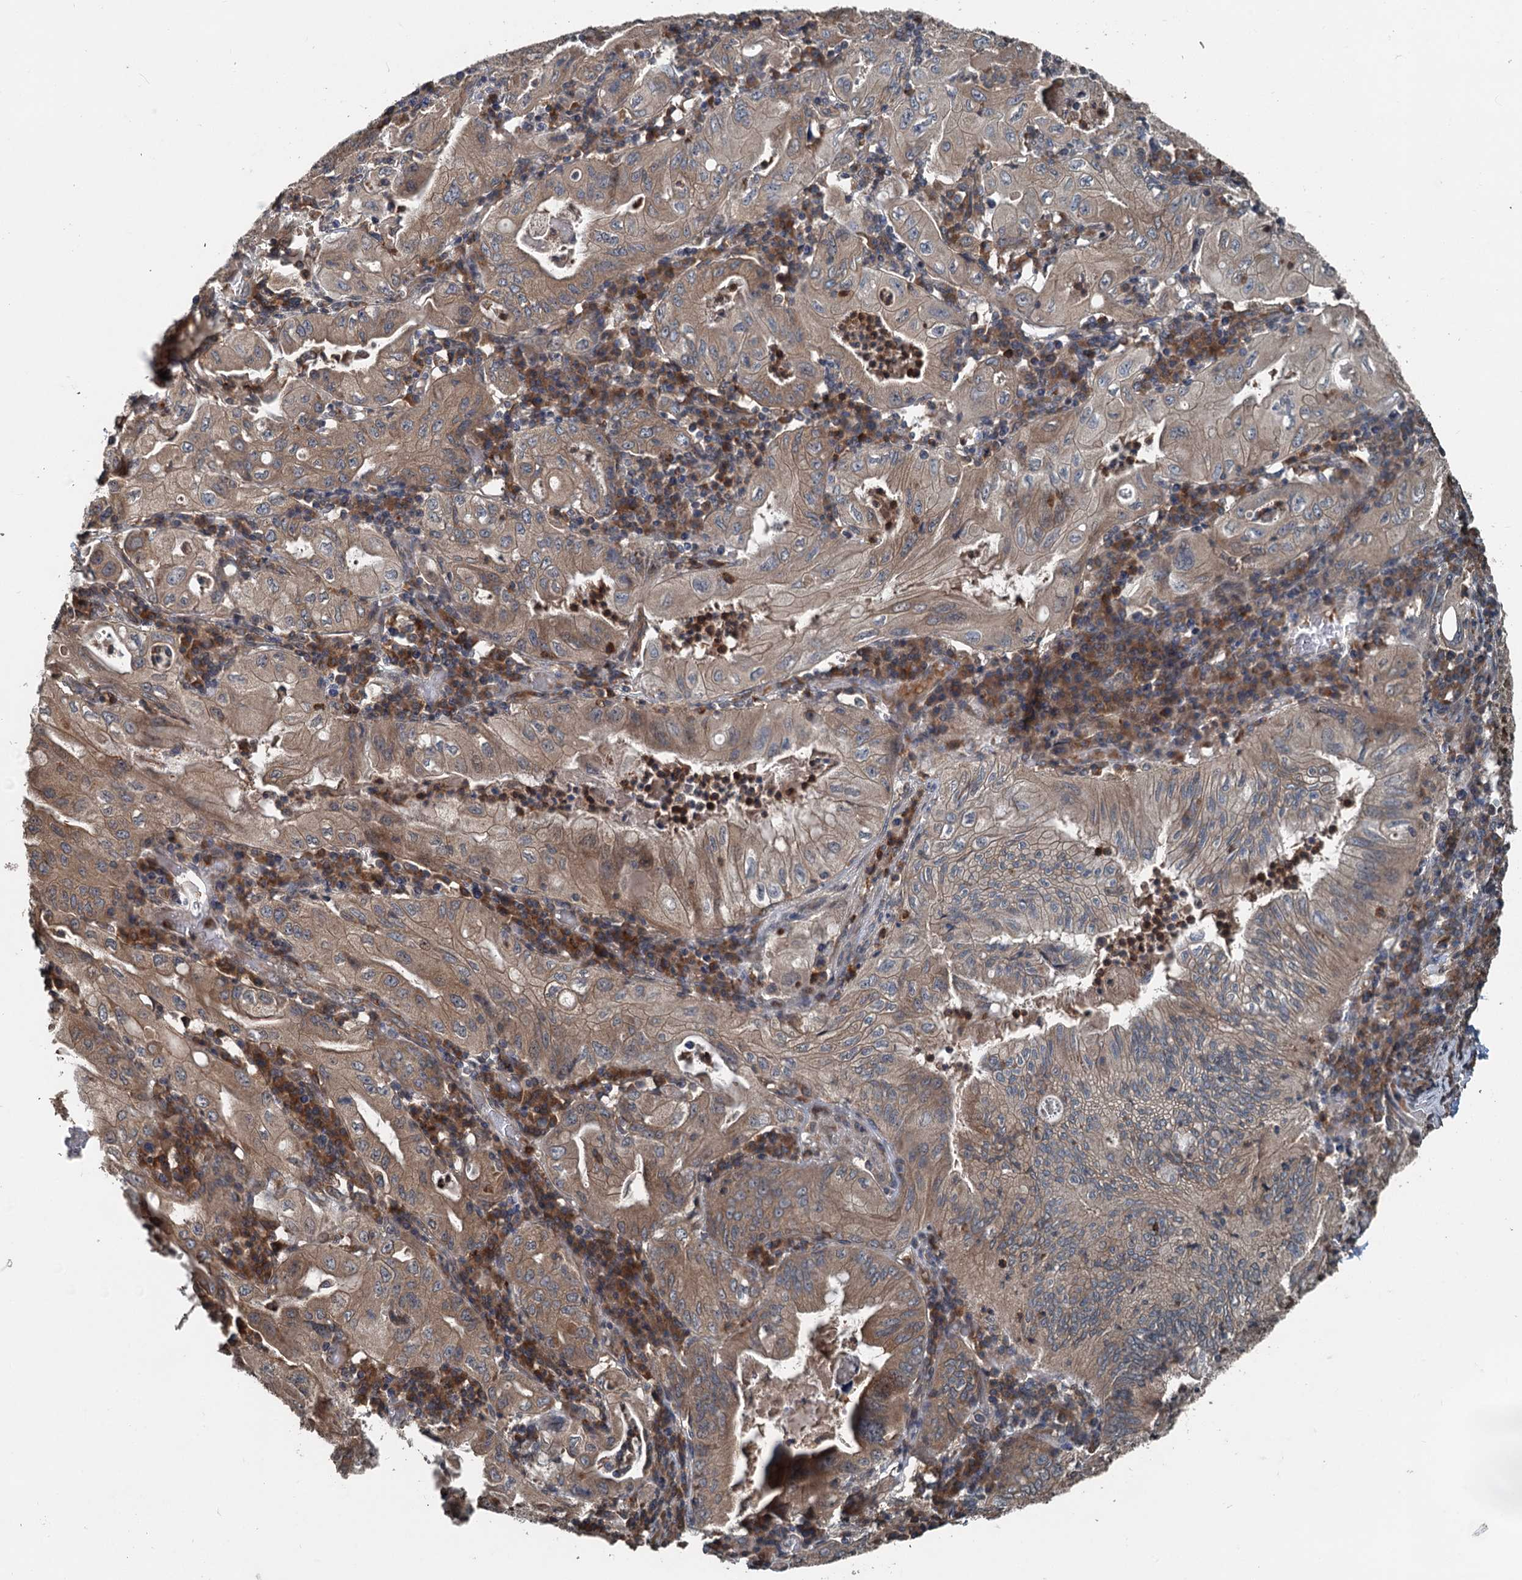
{"staining": {"intensity": "moderate", "quantity": ">75%", "location": "cytoplasmic/membranous"}, "tissue": "stomach cancer", "cell_type": "Tumor cells", "image_type": "cancer", "snomed": [{"axis": "morphology", "description": "Normal tissue, NOS"}, {"axis": "morphology", "description": "Adenocarcinoma, NOS"}, {"axis": "topography", "description": "Esophagus"}, {"axis": "topography", "description": "Stomach, upper"}, {"axis": "topography", "description": "Peripheral nerve tissue"}], "caption": "Immunohistochemical staining of human stomach adenocarcinoma displays medium levels of moderate cytoplasmic/membranous protein staining in approximately >75% of tumor cells.", "gene": "N4BP2L2", "patient": {"sex": "male", "age": 62}}